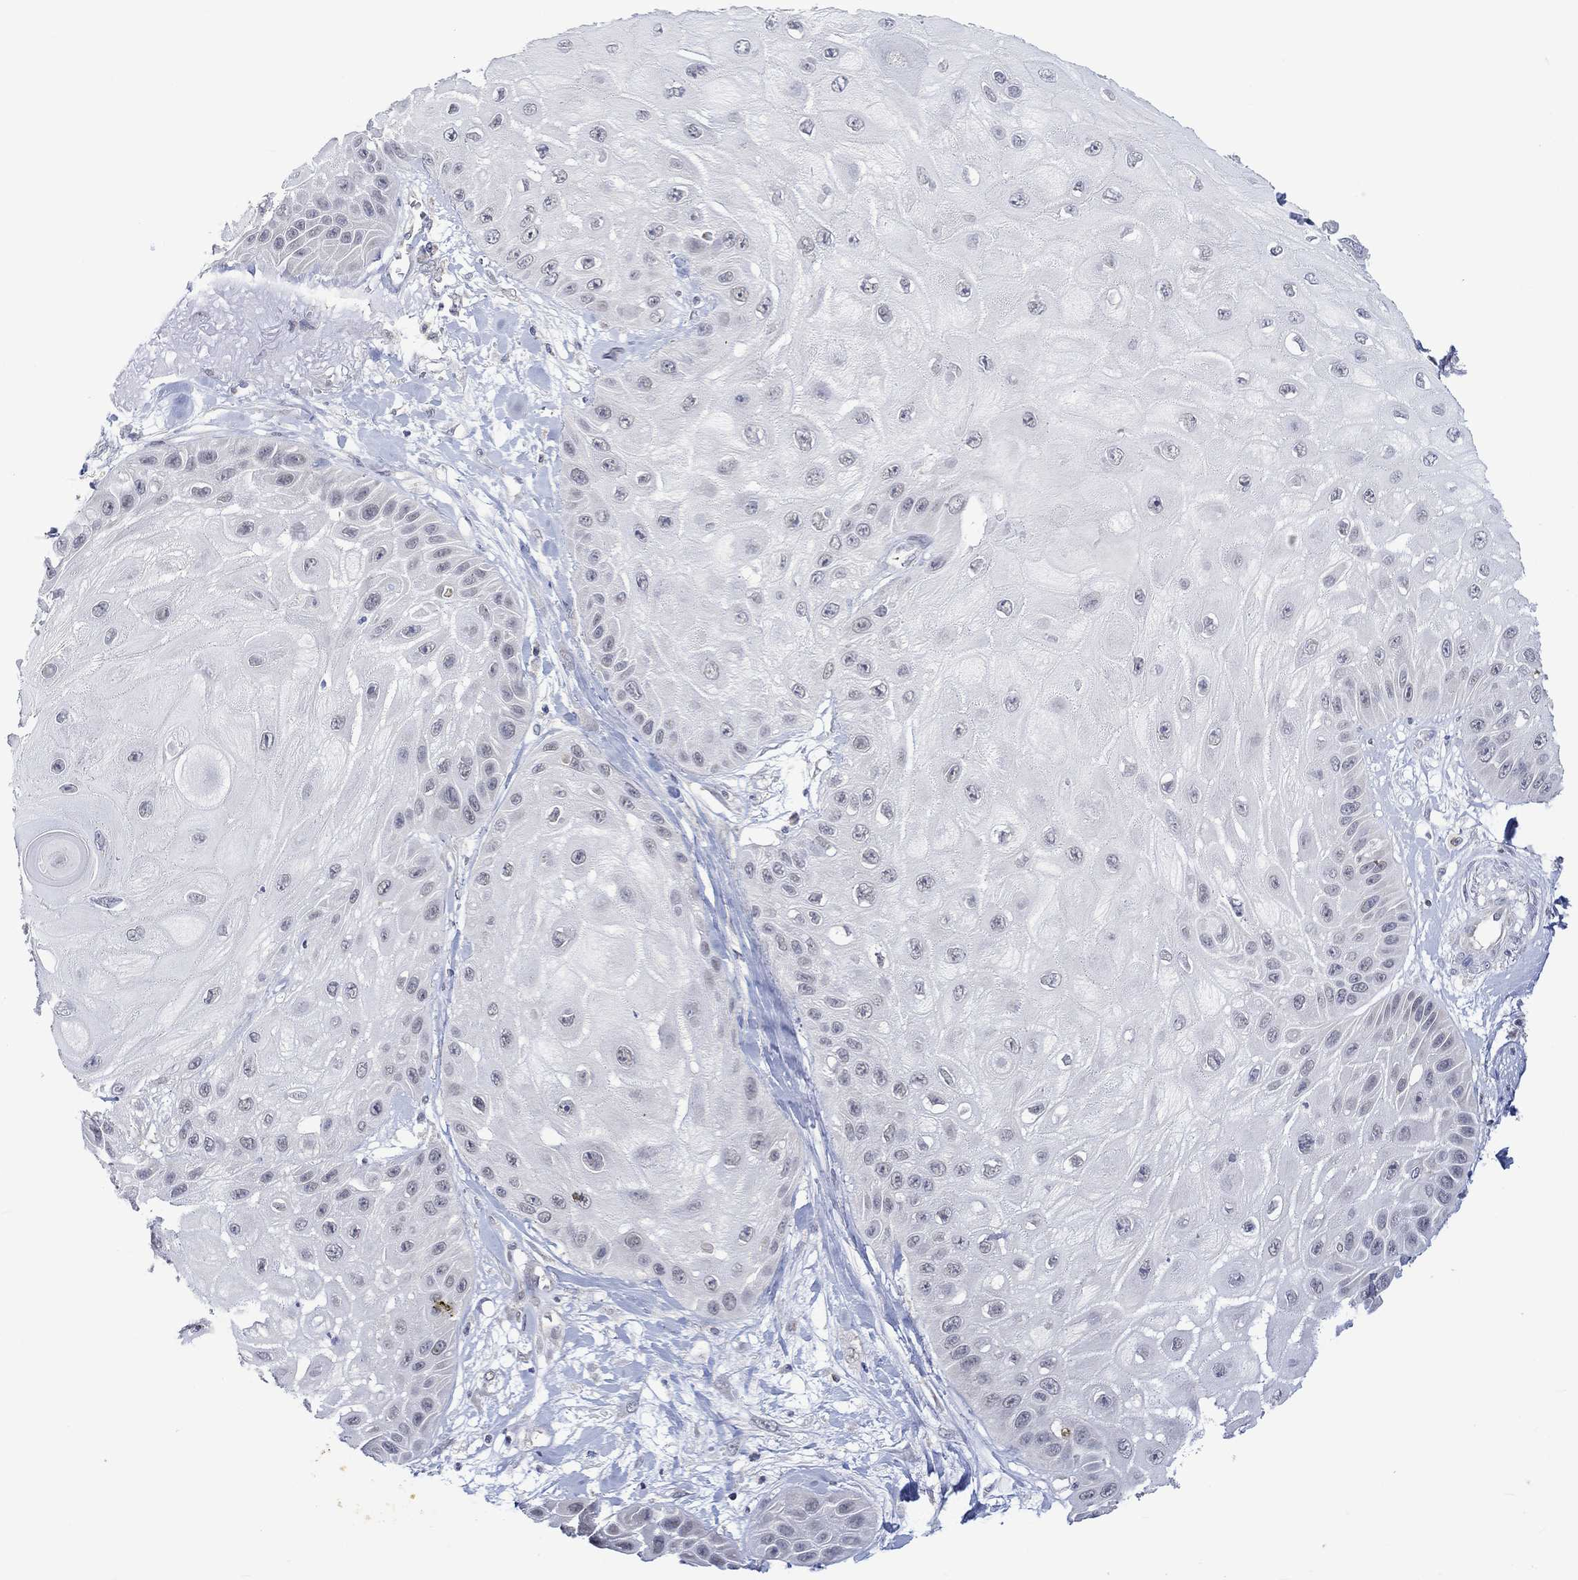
{"staining": {"intensity": "negative", "quantity": "none", "location": "none"}, "tissue": "skin cancer", "cell_type": "Tumor cells", "image_type": "cancer", "snomed": [{"axis": "morphology", "description": "Normal tissue, NOS"}, {"axis": "morphology", "description": "Squamous cell carcinoma, NOS"}, {"axis": "topography", "description": "Skin"}], "caption": "Immunohistochemical staining of human skin cancer reveals no significant positivity in tumor cells.", "gene": "SLC48A1", "patient": {"sex": "male", "age": 79}}